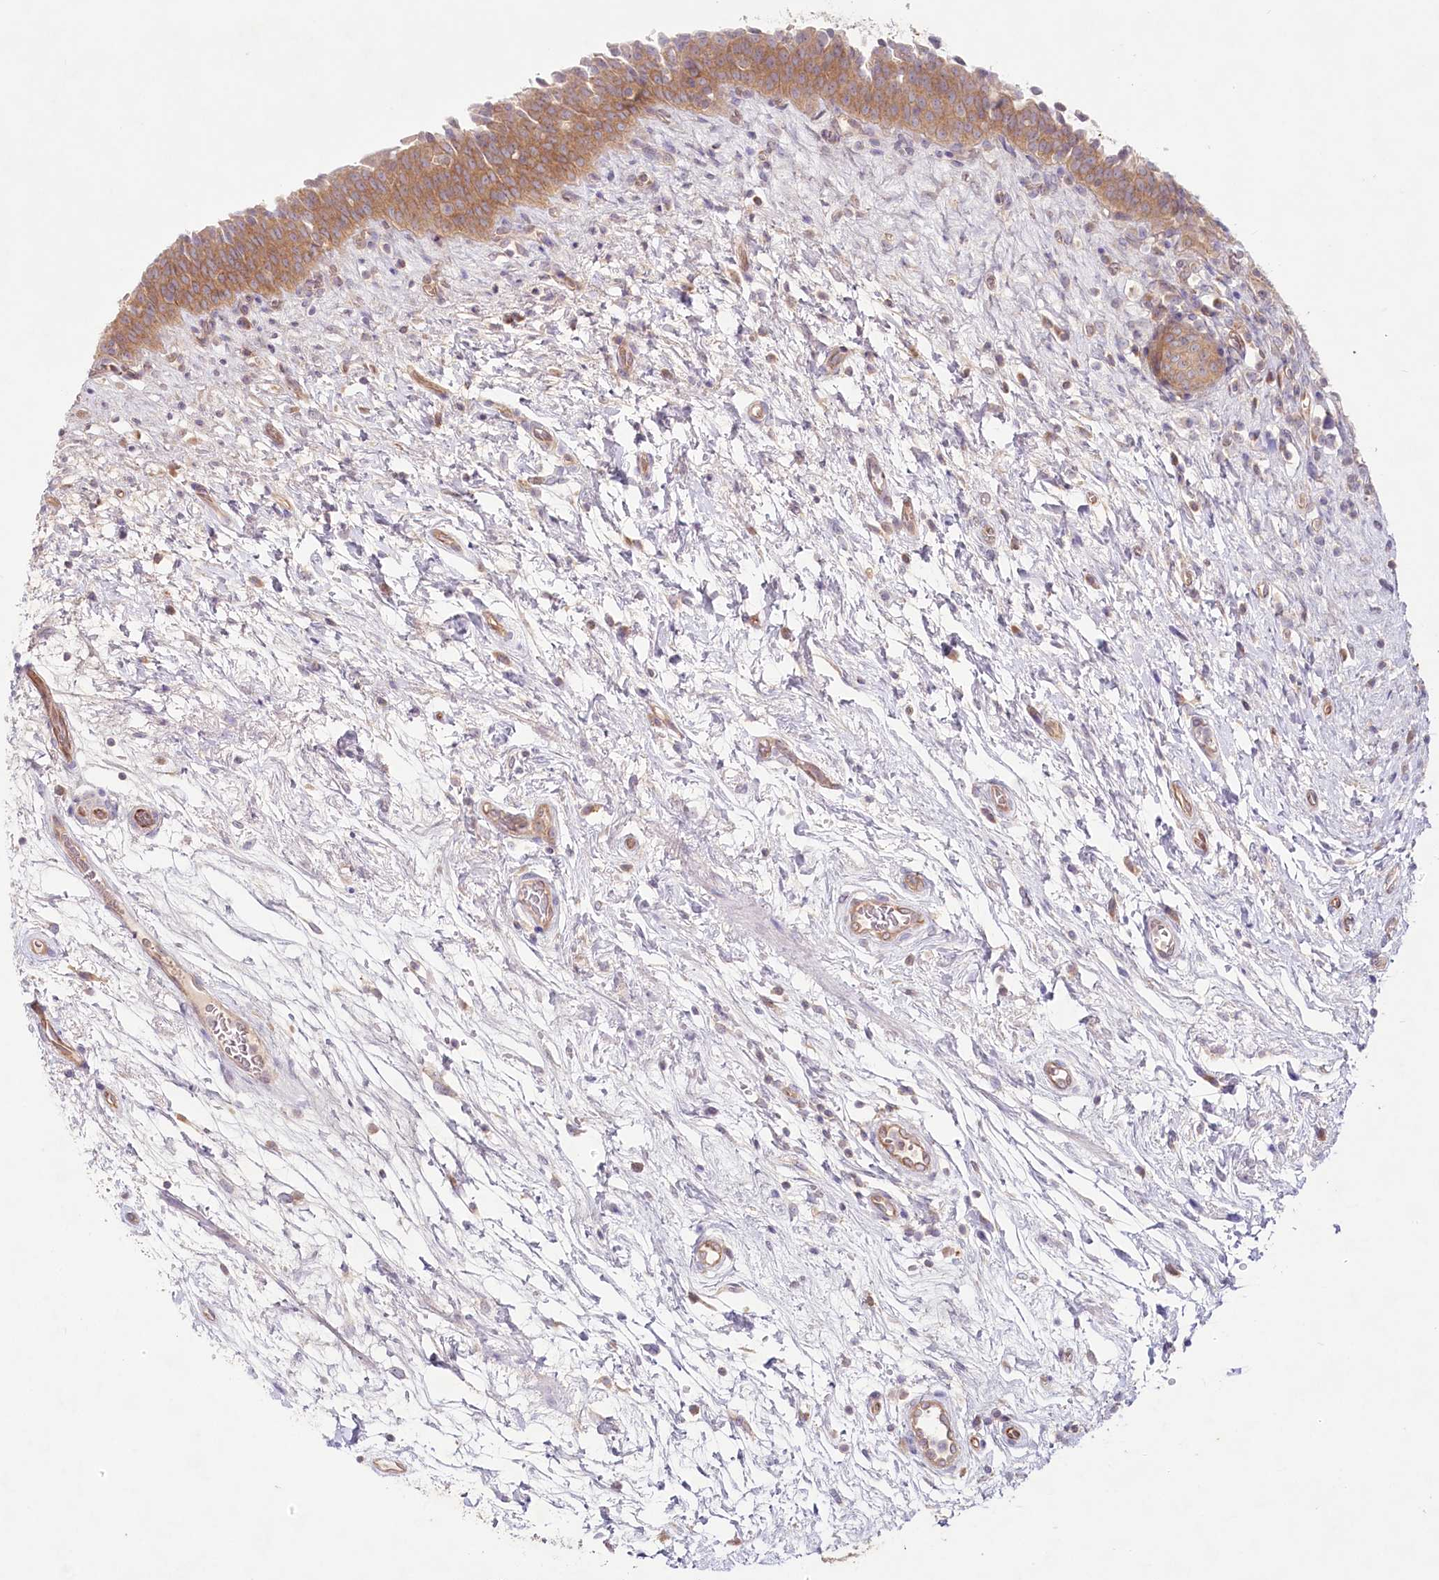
{"staining": {"intensity": "moderate", "quantity": ">75%", "location": "cytoplasmic/membranous"}, "tissue": "urinary bladder", "cell_type": "Urothelial cells", "image_type": "normal", "snomed": [{"axis": "morphology", "description": "Normal tissue, NOS"}, {"axis": "topography", "description": "Urinary bladder"}], "caption": "Moderate cytoplasmic/membranous protein expression is seen in approximately >75% of urothelial cells in urinary bladder. (brown staining indicates protein expression, while blue staining denotes nuclei).", "gene": "TNIP1", "patient": {"sex": "male", "age": 83}}